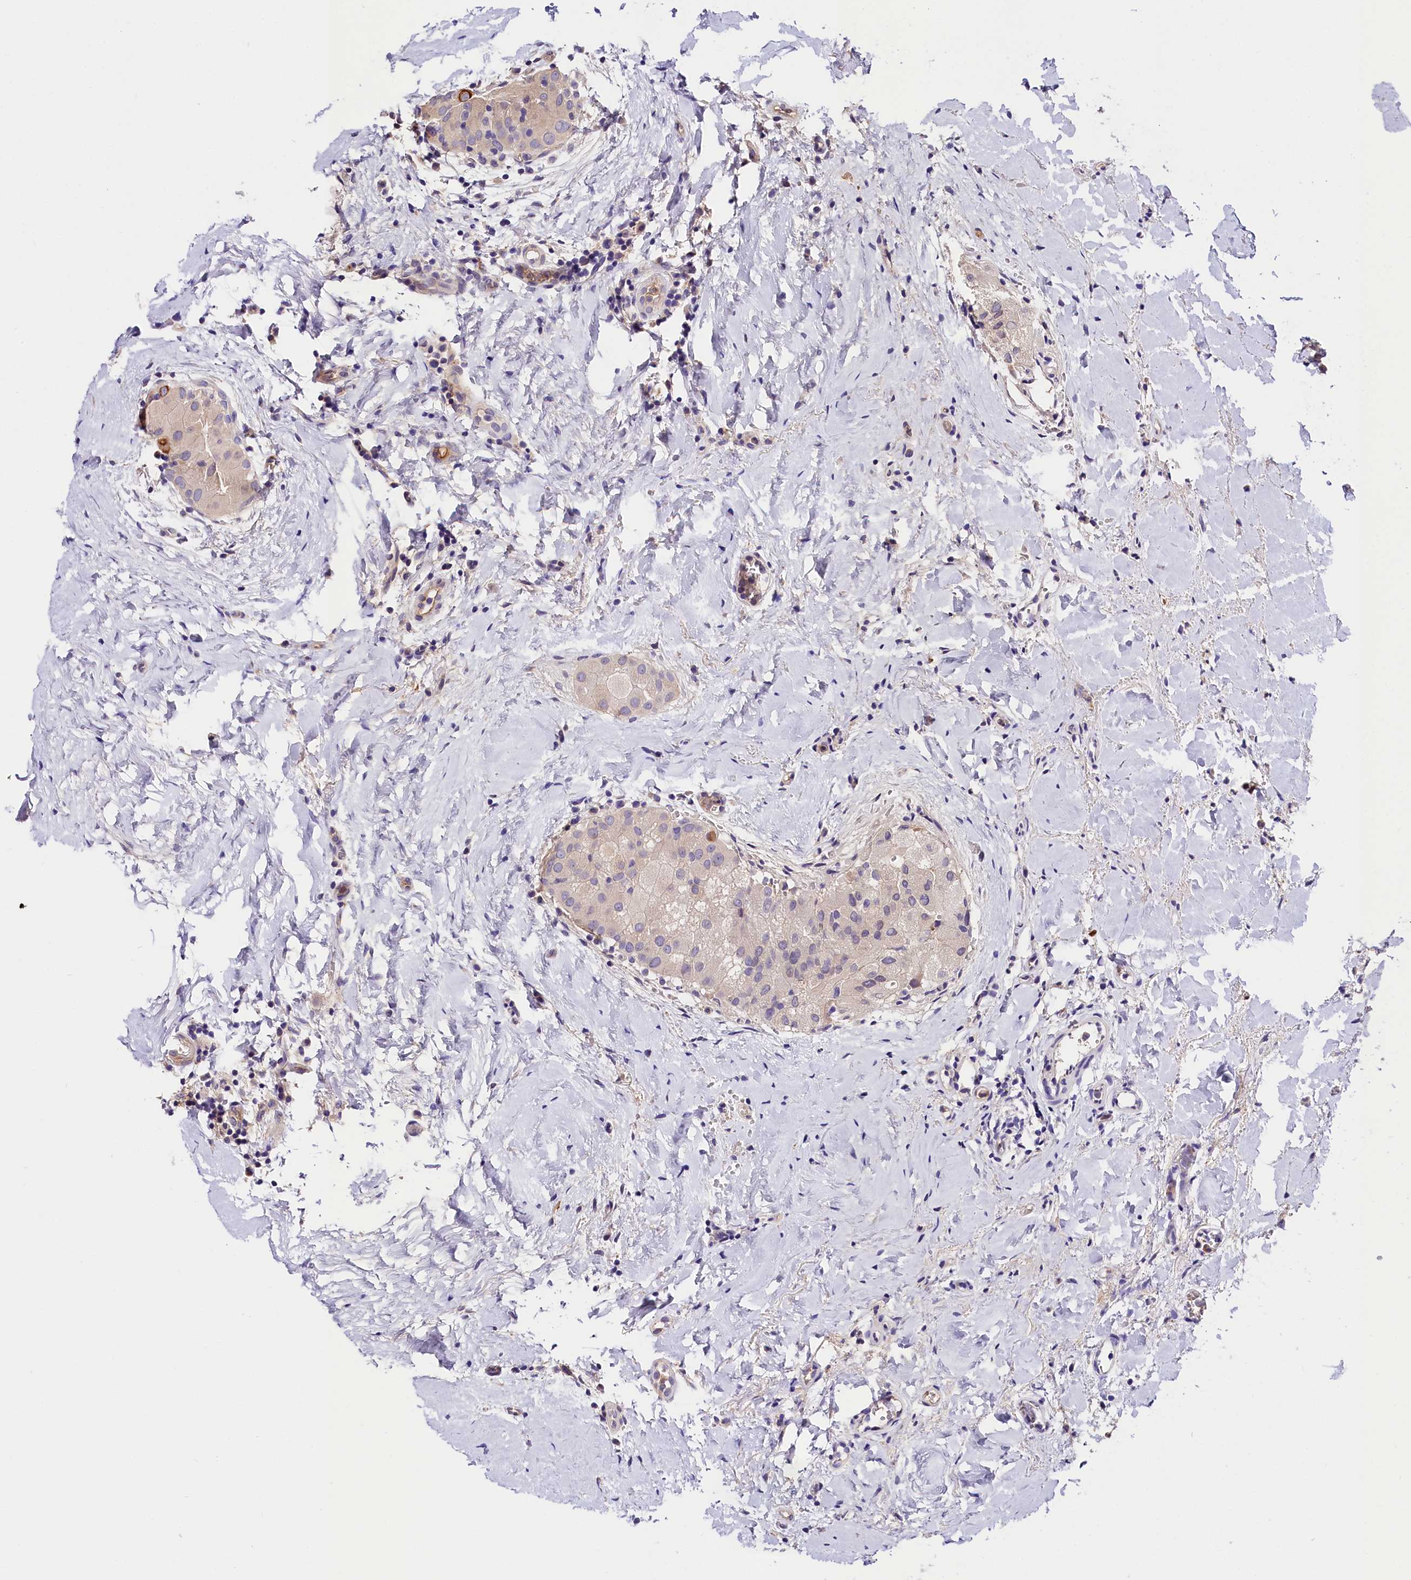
{"staining": {"intensity": "negative", "quantity": "none", "location": "none"}, "tissue": "thyroid cancer", "cell_type": "Tumor cells", "image_type": "cancer", "snomed": [{"axis": "morphology", "description": "Papillary adenocarcinoma, NOS"}, {"axis": "topography", "description": "Thyroid gland"}], "caption": "The image demonstrates no staining of tumor cells in thyroid cancer (papillary adenocarcinoma). (DAB (3,3'-diaminobenzidine) immunohistochemistry (IHC) visualized using brightfield microscopy, high magnification).", "gene": "ARMC6", "patient": {"sex": "male", "age": 33}}